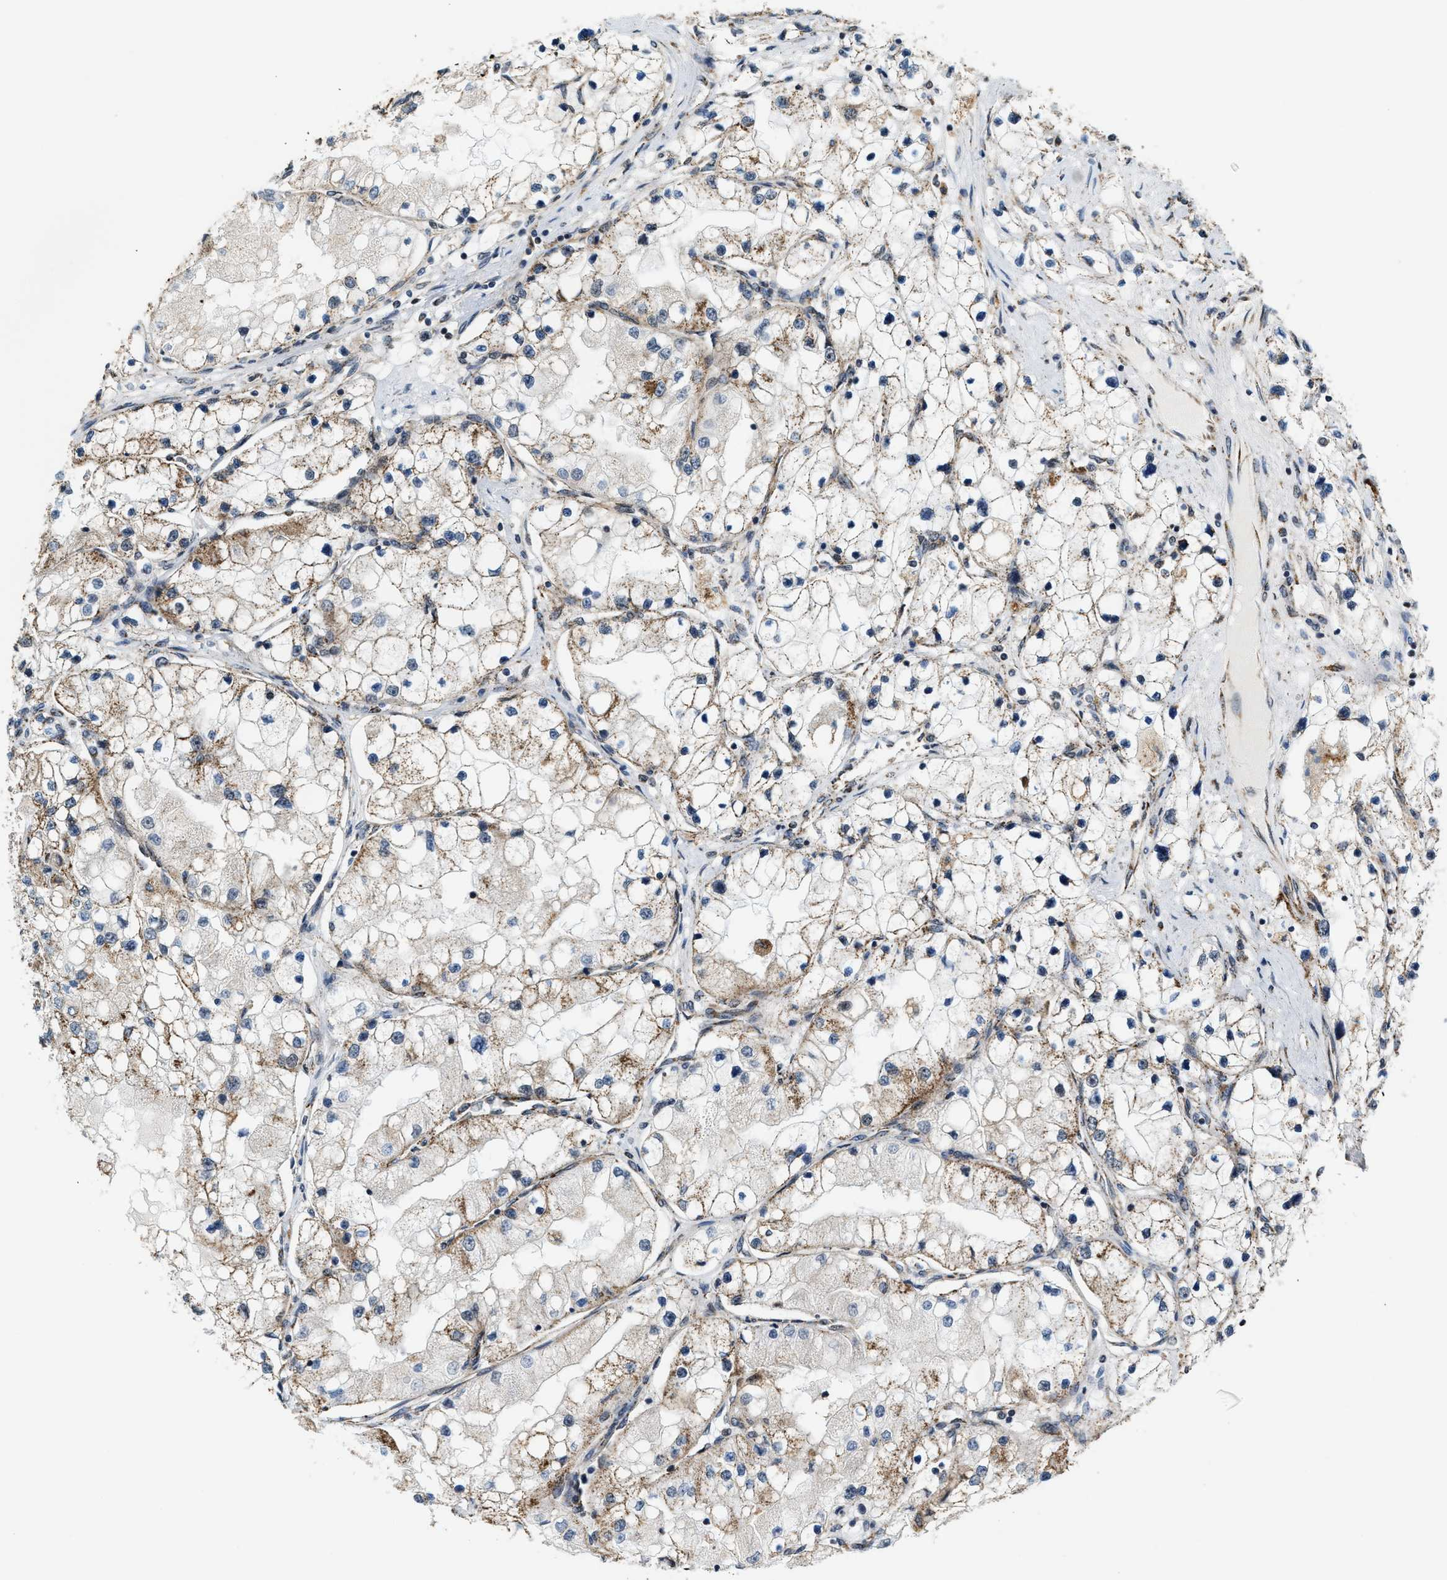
{"staining": {"intensity": "moderate", "quantity": ">75%", "location": "cytoplasmic/membranous"}, "tissue": "renal cancer", "cell_type": "Tumor cells", "image_type": "cancer", "snomed": [{"axis": "morphology", "description": "Adenocarcinoma, NOS"}, {"axis": "topography", "description": "Kidney"}], "caption": "This histopathology image reveals IHC staining of human renal adenocarcinoma, with medium moderate cytoplasmic/membranous staining in about >75% of tumor cells.", "gene": "HIBADH", "patient": {"sex": "male", "age": 68}}